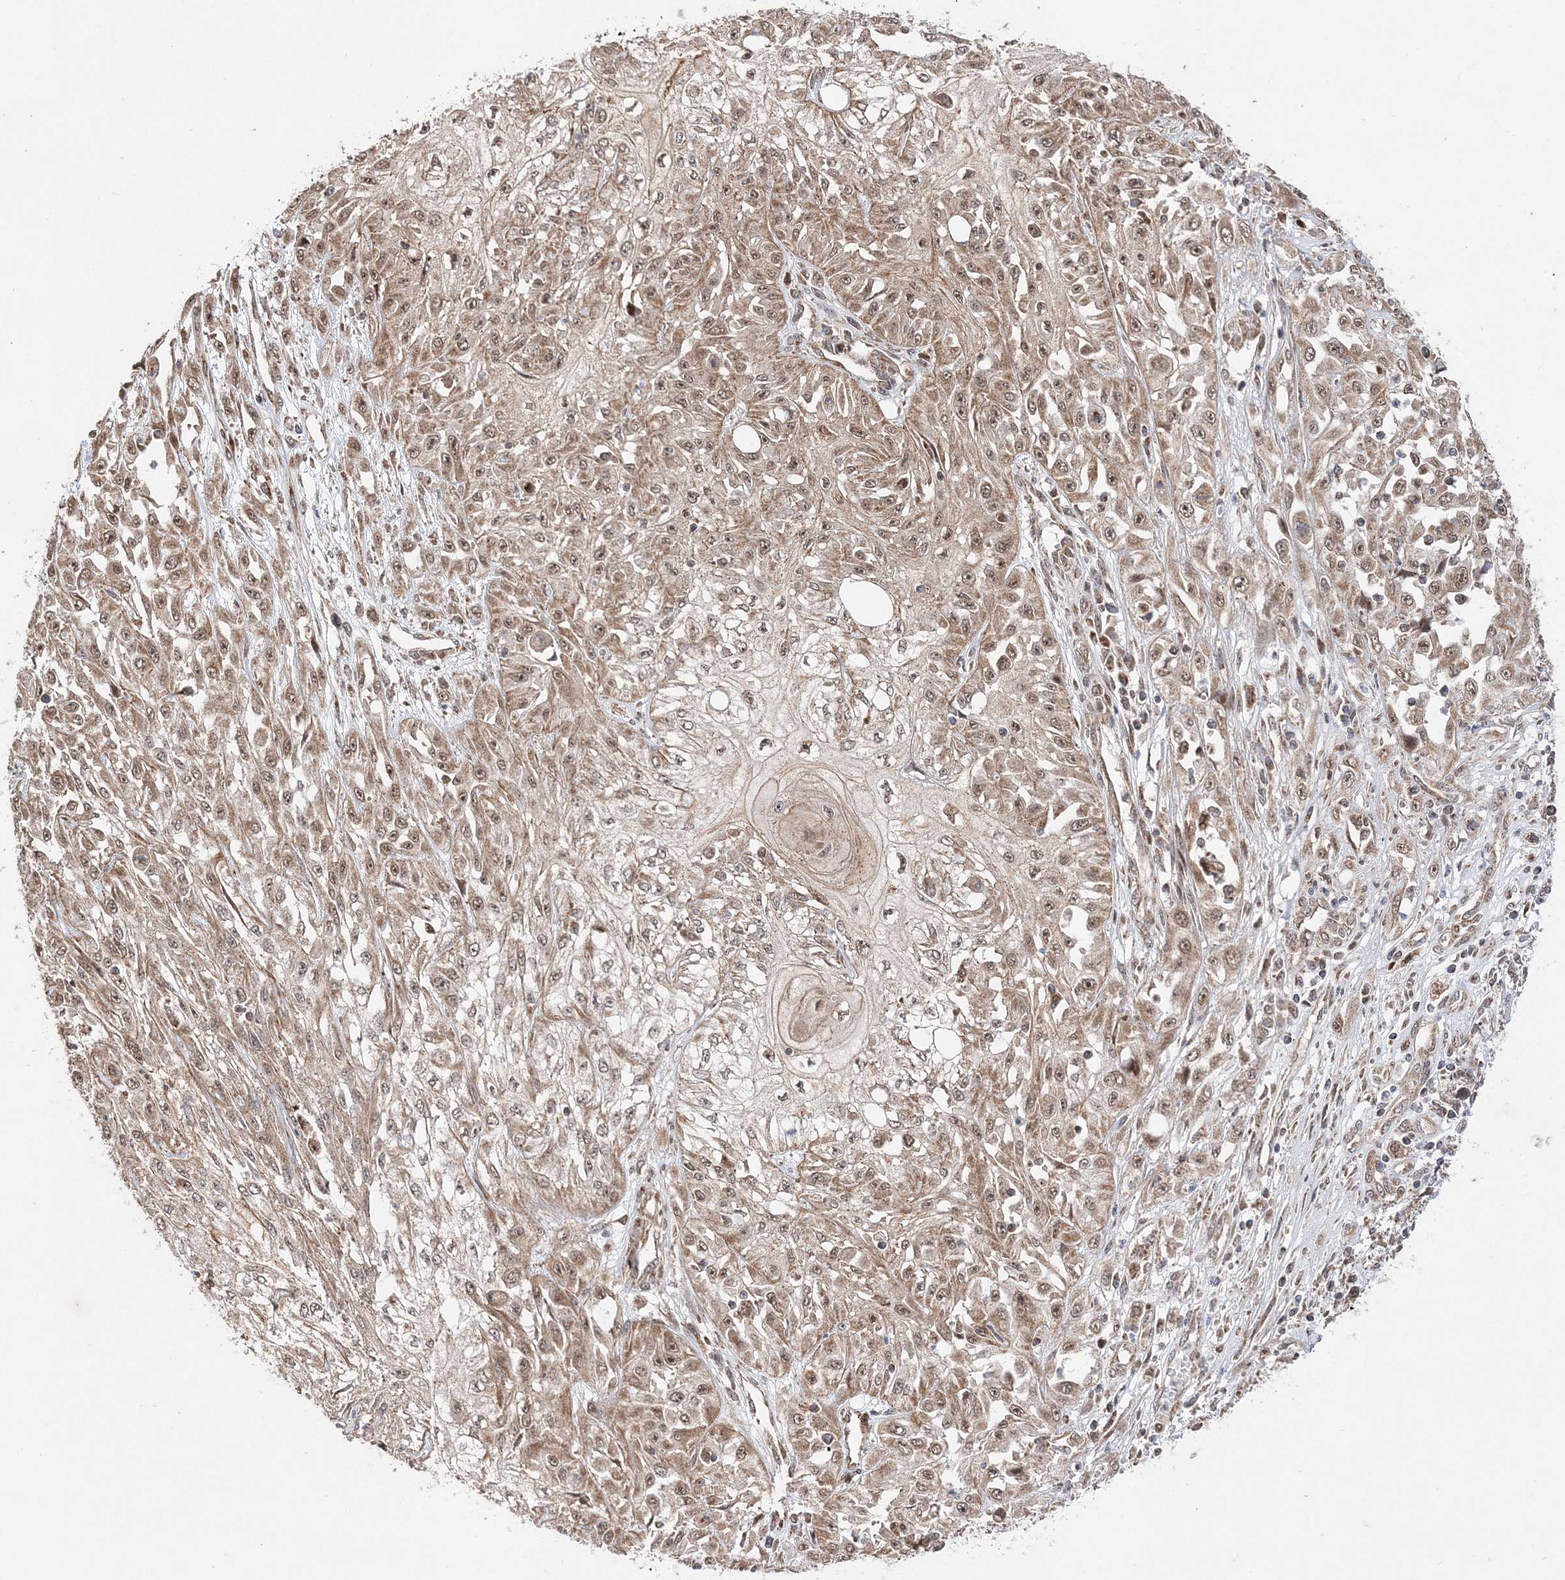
{"staining": {"intensity": "weak", "quantity": ">75%", "location": "cytoplasmic/membranous,nuclear"}, "tissue": "skin cancer", "cell_type": "Tumor cells", "image_type": "cancer", "snomed": [{"axis": "morphology", "description": "Squamous cell carcinoma, NOS"}, {"axis": "morphology", "description": "Squamous cell carcinoma, metastatic, NOS"}, {"axis": "topography", "description": "Skin"}, {"axis": "topography", "description": "Lymph node"}], "caption": "This histopathology image reveals IHC staining of human skin cancer, with low weak cytoplasmic/membranous and nuclear staining in approximately >75% of tumor cells.", "gene": "DALRD3", "patient": {"sex": "male", "age": 75}}